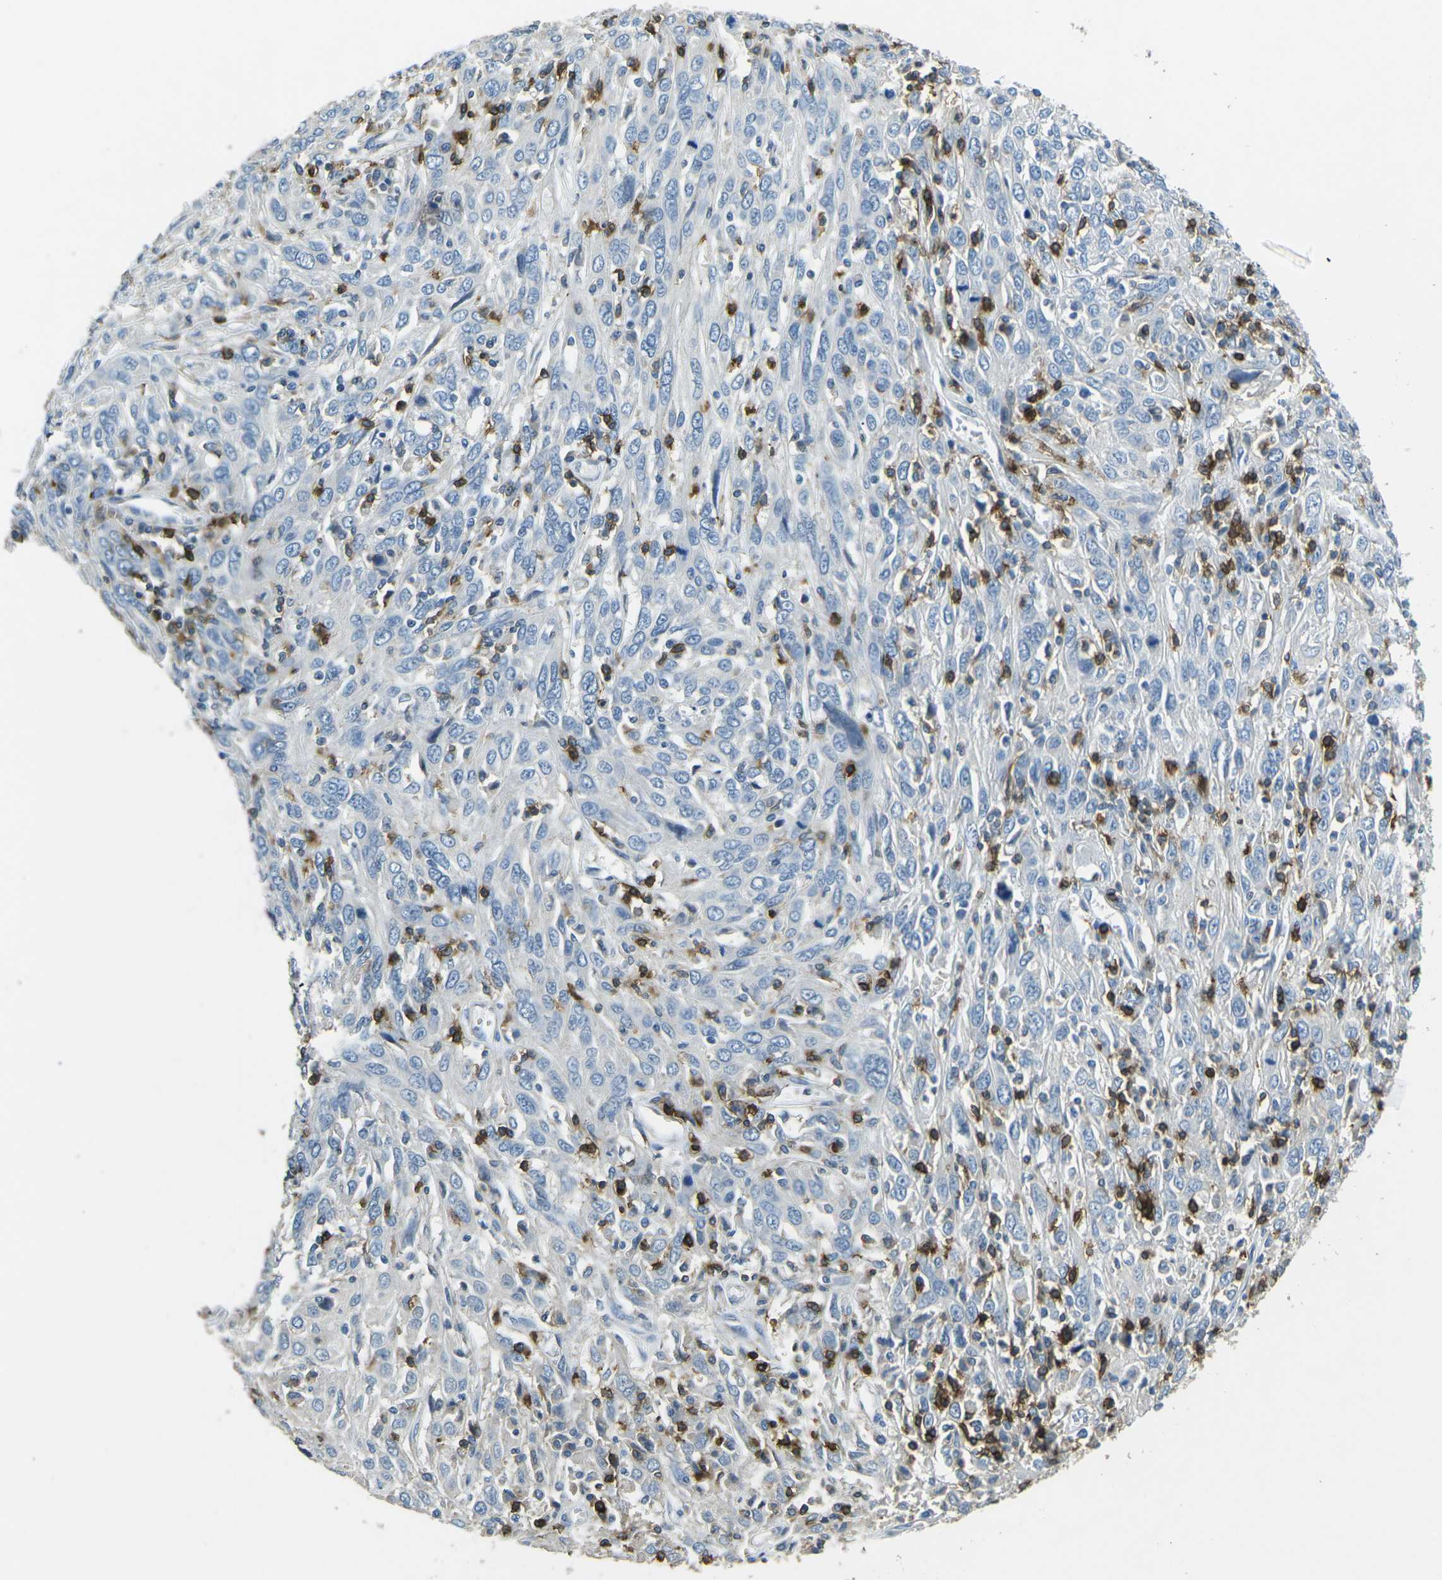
{"staining": {"intensity": "negative", "quantity": "none", "location": "none"}, "tissue": "cervical cancer", "cell_type": "Tumor cells", "image_type": "cancer", "snomed": [{"axis": "morphology", "description": "Squamous cell carcinoma, NOS"}, {"axis": "topography", "description": "Cervix"}], "caption": "A histopathology image of human cervical cancer (squamous cell carcinoma) is negative for staining in tumor cells.", "gene": "CD6", "patient": {"sex": "female", "age": 46}}